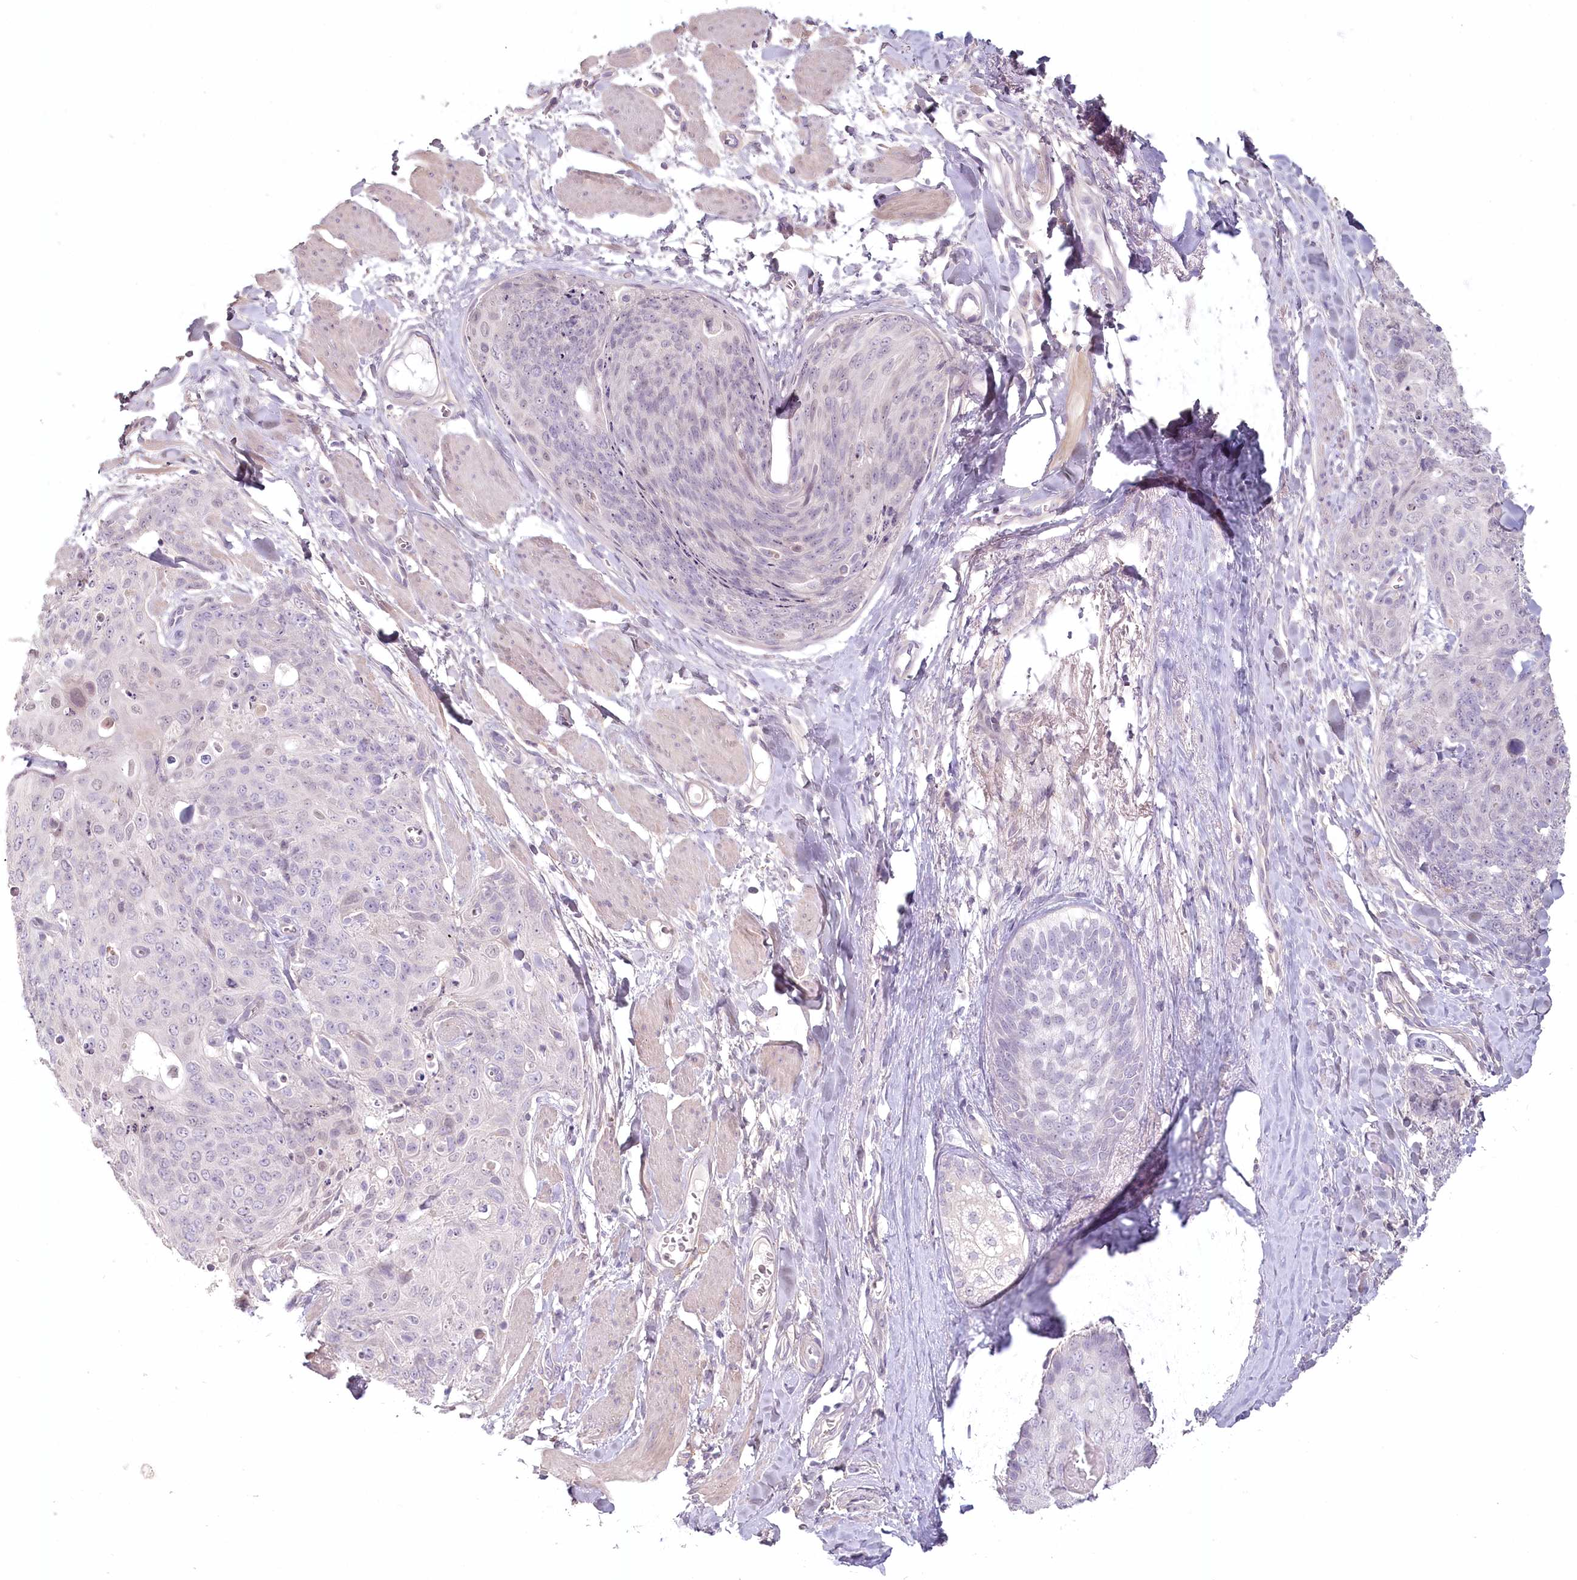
{"staining": {"intensity": "negative", "quantity": "none", "location": "none"}, "tissue": "skin cancer", "cell_type": "Tumor cells", "image_type": "cancer", "snomed": [{"axis": "morphology", "description": "Squamous cell carcinoma, NOS"}, {"axis": "topography", "description": "Skin"}, {"axis": "topography", "description": "Vulva"}], "caption": "DAB immunohistochemical staining of human skin squamous cell carcinoma displays no significant expression in tumor cells. (DAB (3,3'-diaminobenzidine) IHC with hematoxylin counter stain).", "gene": "USP11", "patient": {"sex": "female", "age": 85}}